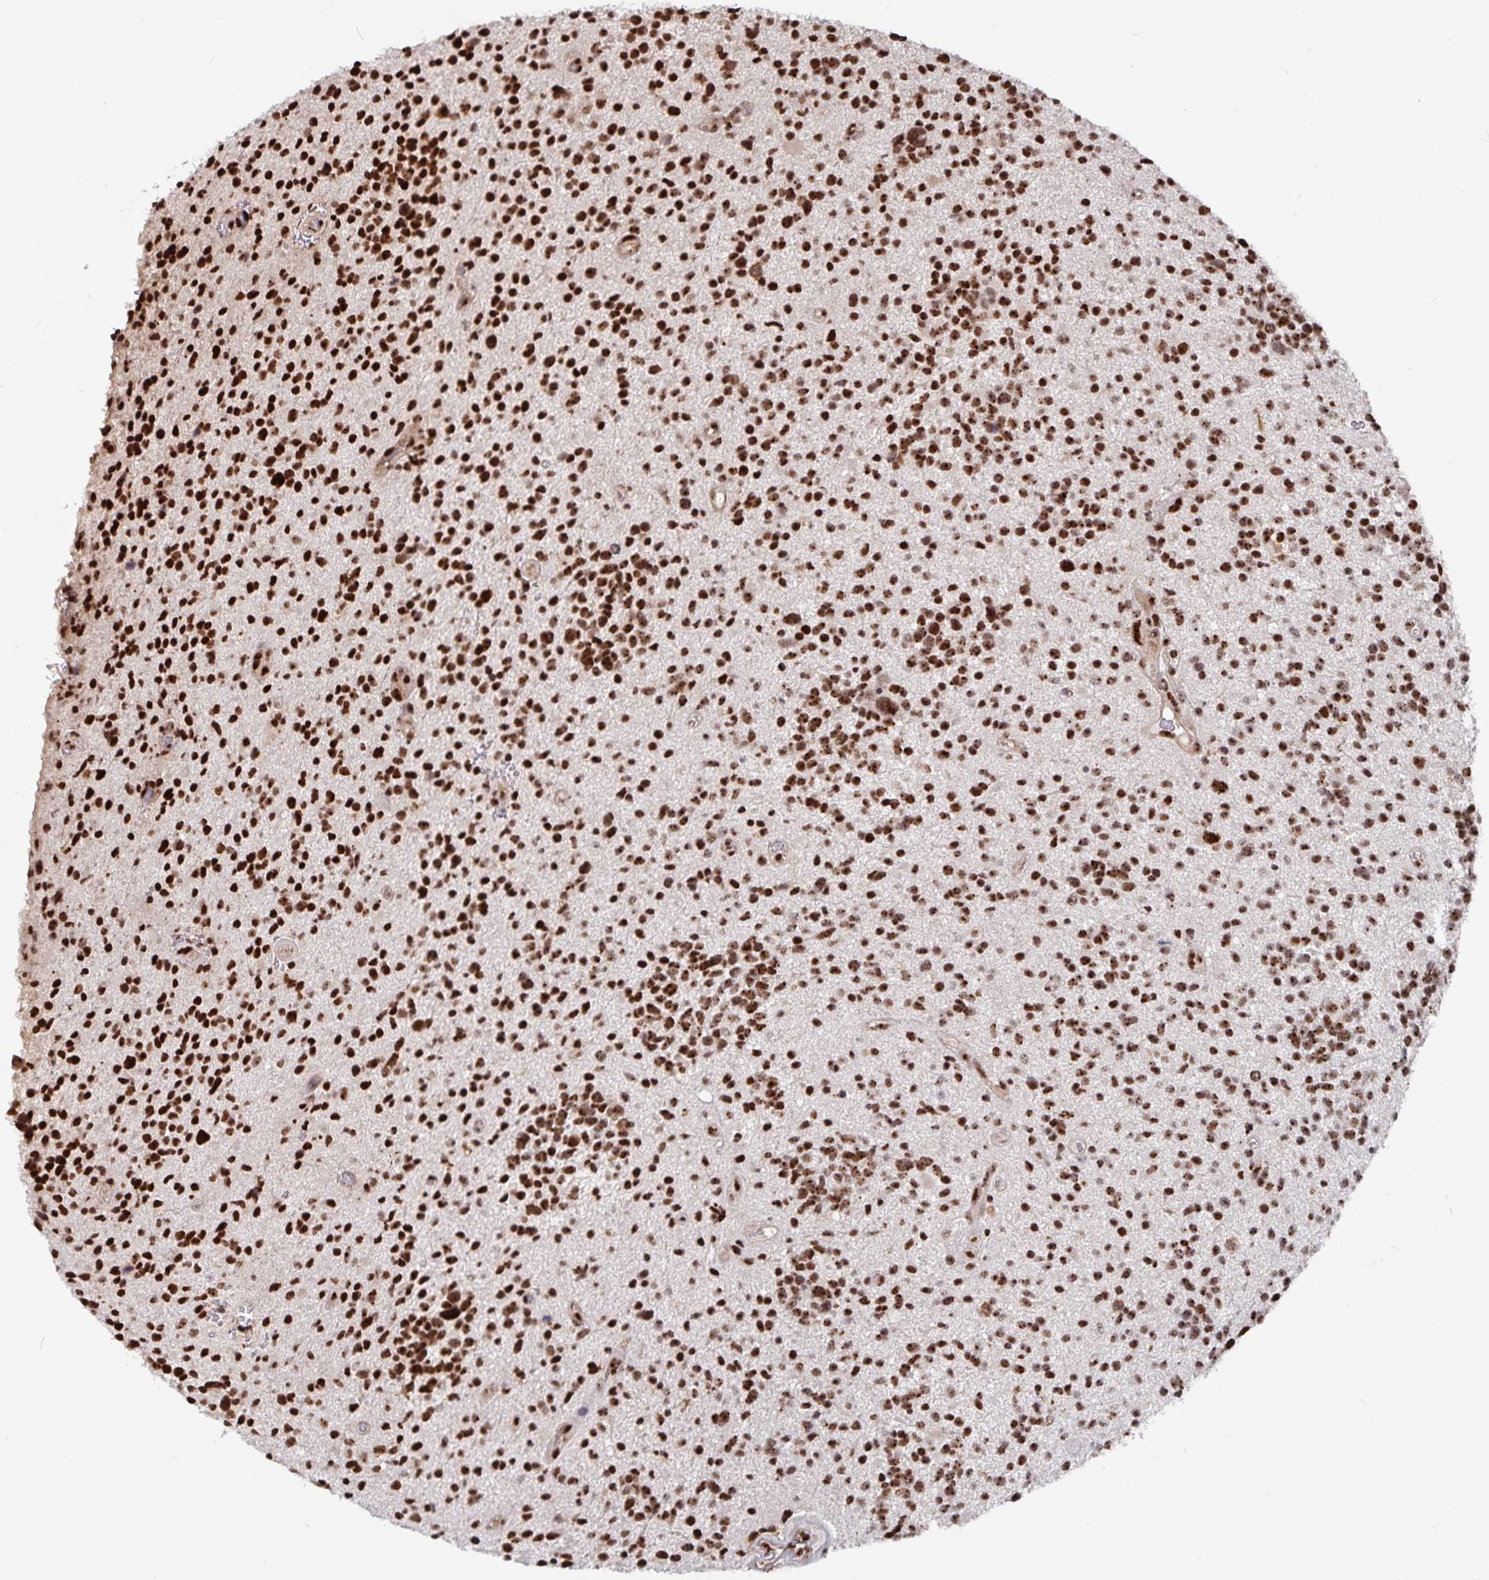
{"staining": {"intensity": "strong", "quantity": ">75%", "location": "nuclear"}, "tissue": "glioma", "cell_type": "Tumor cells", "image_type": "cancer", "snomed": [{"axis": "morphology", "description": "Glioma, malignant, High grade"}, {"axis": "topography", "description": "Brain"}], "caption": "Protein analysis of glioma tissue demonstrates strong nuclear staining in about >75% of tumor cells. Nuclei are stained in blue.", "gene": "LAS1L", "patient": {"sex": "male", "age": 29}}